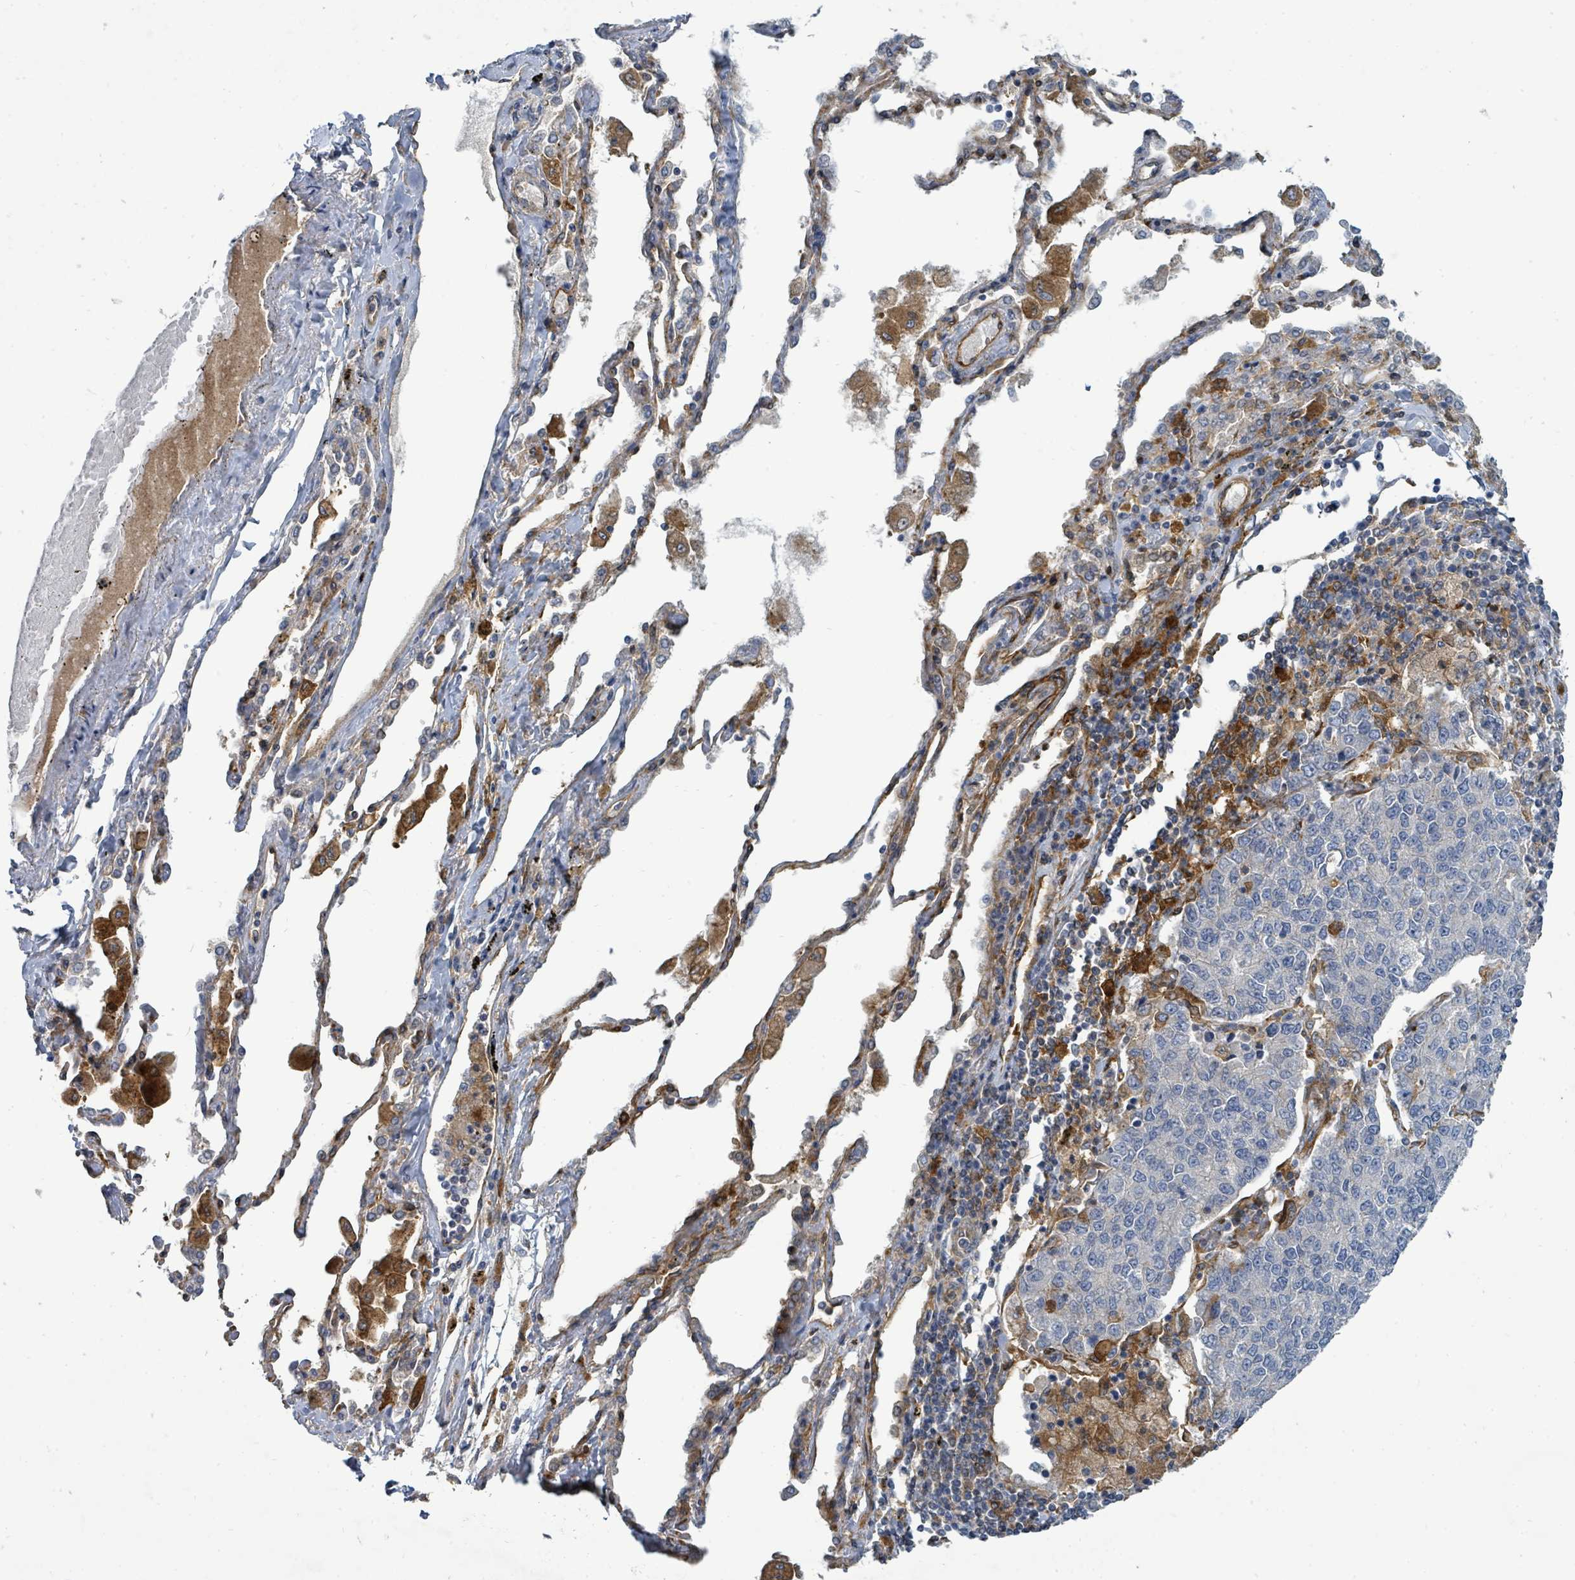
{"staining": {"intensity": "moderate", "quantity": "<25%", "location": "cytoplasmic/membranous"}, "tissue": "lung cancer", "cell_type": "Tumor cells", "image_type": "cancer", "snomed": [{"axis": "morphology", "description": "Squamous cell carcinoma, NOS"}, {"axis": "topography", "description": "Lung"}], "caption": "High-power microscopy captured an immunohistochemistry (IHC) micrograph of lung cancer, revealing moderate cytoplasmic/membranous staining in about <25% of tumor cells.", "gene": "IFIT1", "patient": {"sex": "female", "age": 70}}